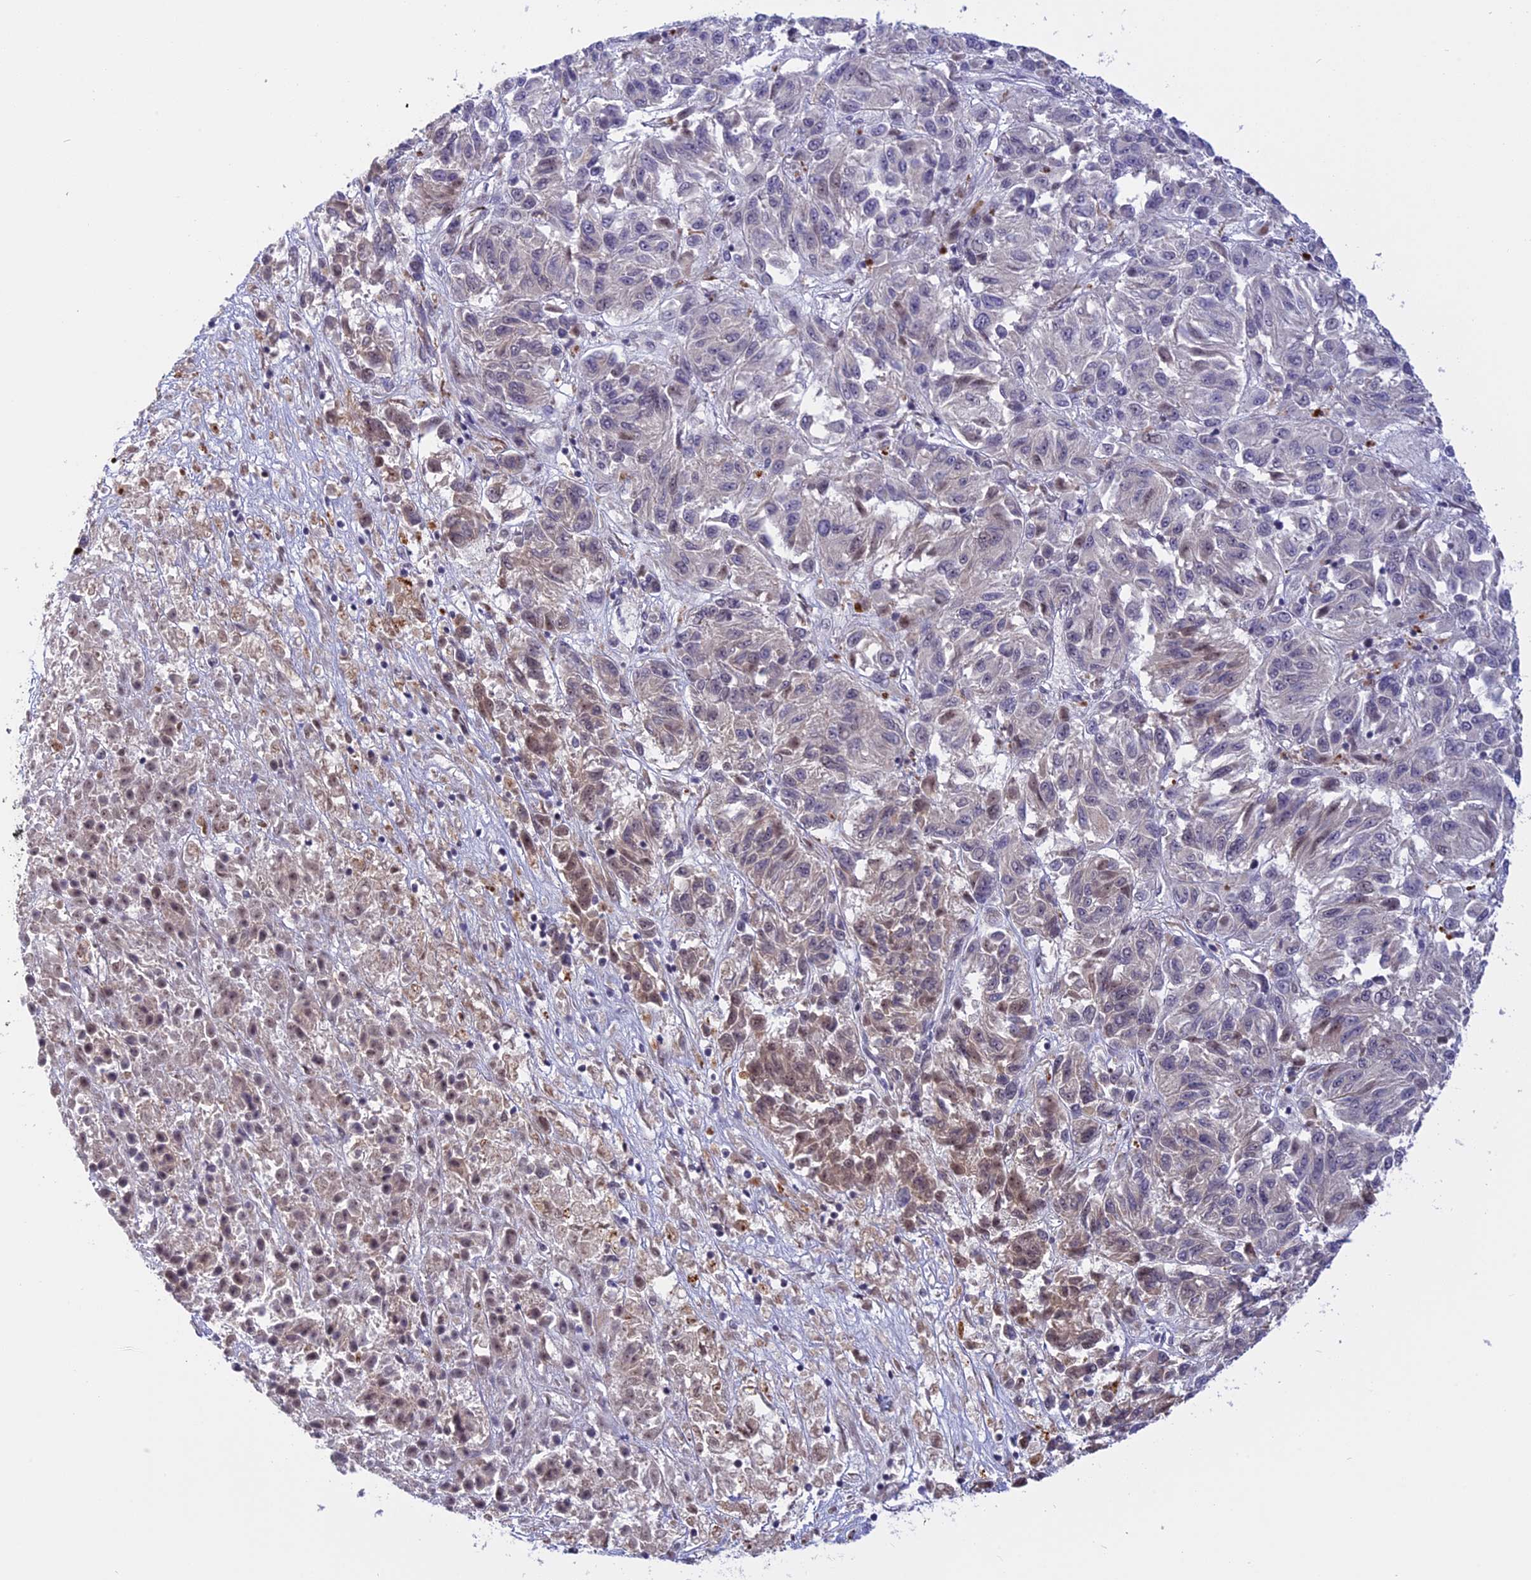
{"staining": {"intensity": "weak", "quantity": "<25%", "location": "nuclear"}, "tissue": "melanoma", "cell_type": "Tumor cells", "image_type": "cancer", "snomed": [{"axis": "morphology", "description": "Malignant melanoma, Metastatic site"}, {"axis": "topography", "description": "Lung"}], "caption": "DAB immunohistochemical staining of human melanoma shows no significant staining in tumor cells.", "gene": "POLR2C", "patient": {"sex": "male", "age": 64}}